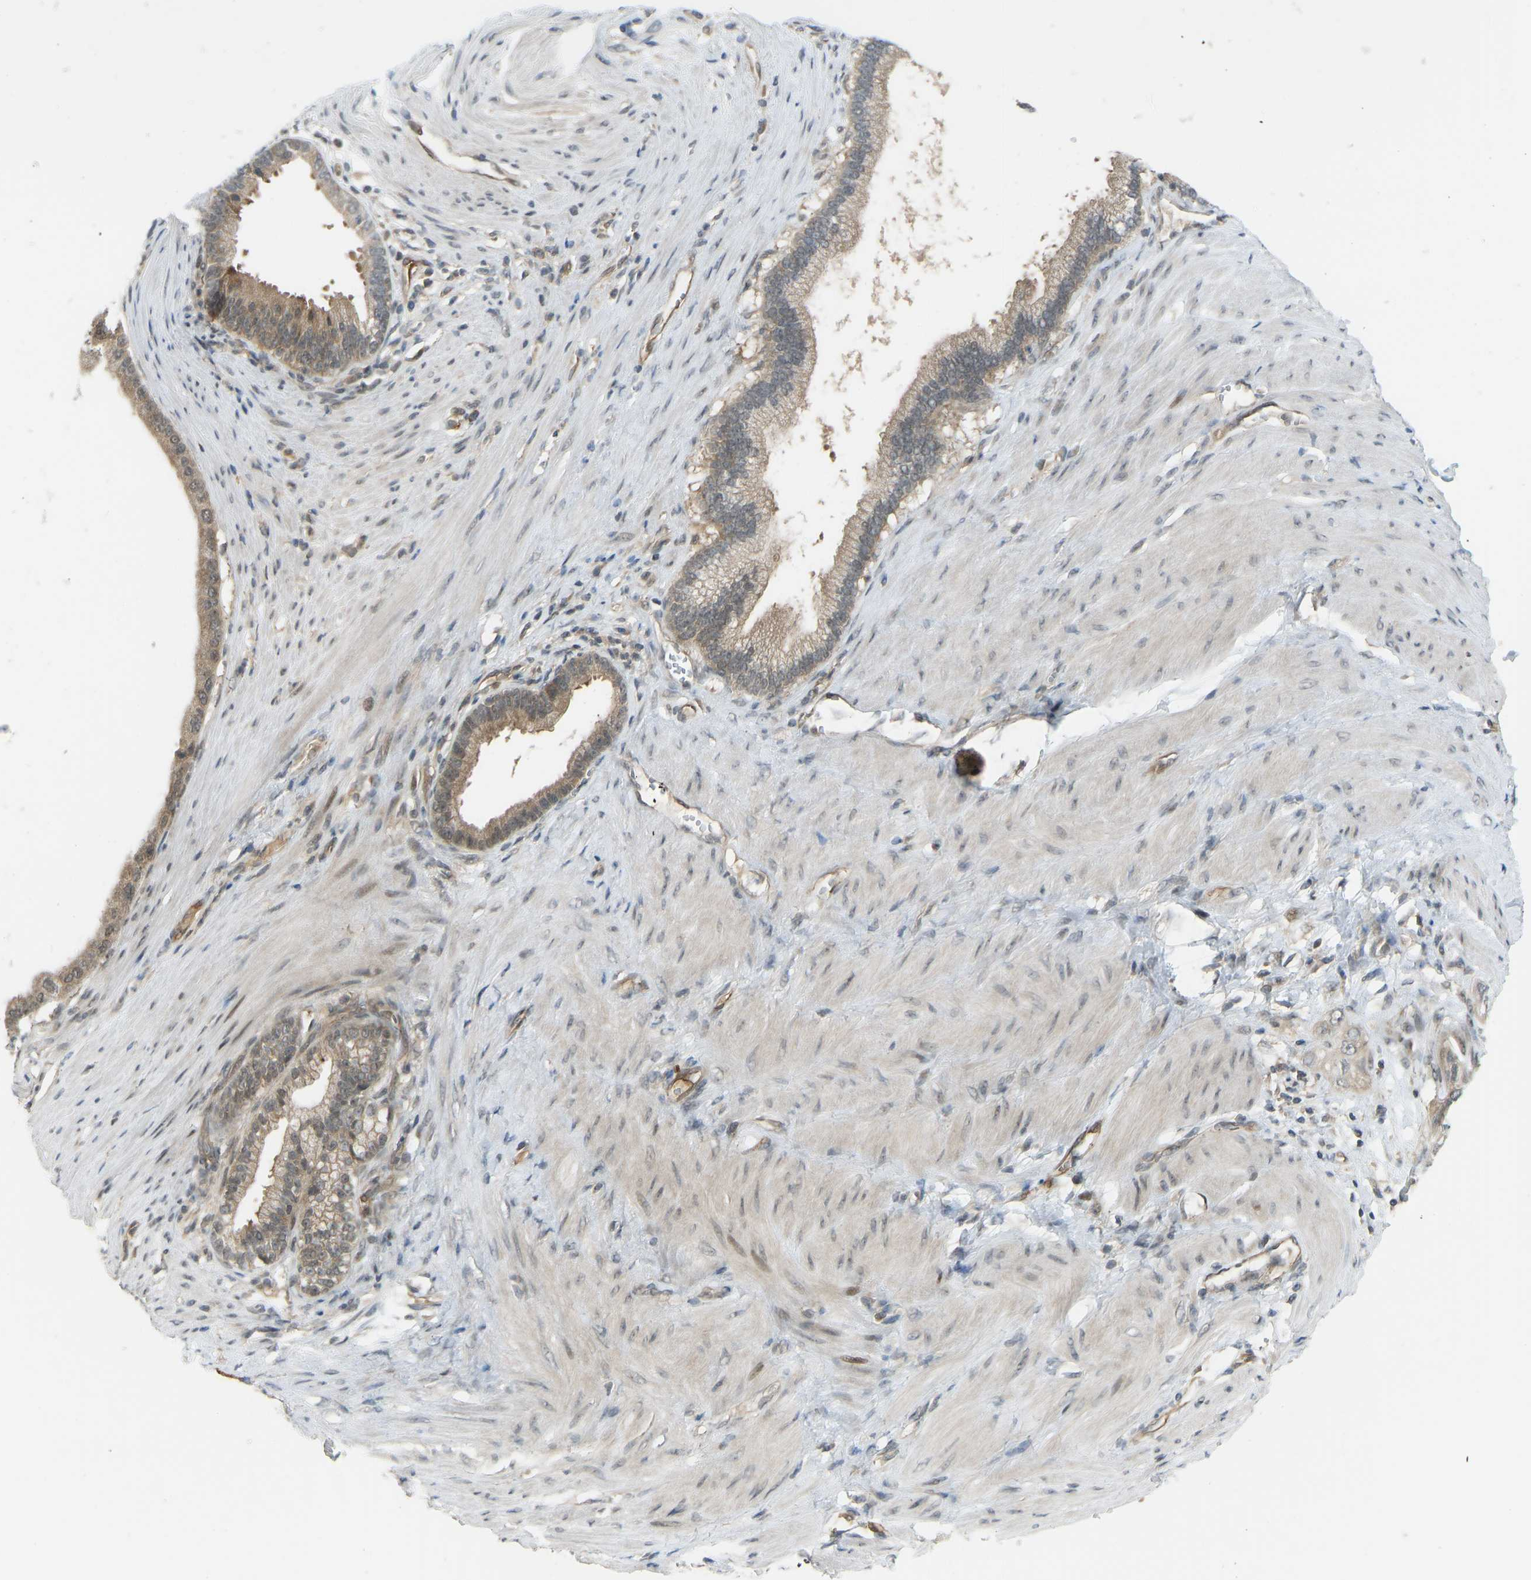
{"staining": {"intensity": "moderate", "quantity": "<25%", "location": "cytoplasmic/membranous"}, "tissue": "pancreatic cancer", "cell_type": "Tumor cells", "image_type": "cancer", "snomed": [{"axis": "morphology", "description": "Adenocarcinoma, NOS"}, {"axis": "topography", "description": "Pancreas"}], "caption": "Immunohistochemistry (IHC) of human pancreatic adenocarcinoma demonstrates low levels of moderate cytoplasmic/membranous expression in approximately <25% of tumor cells. (Brightfield microscopy of DAB IHC at high magnification).", "gene": "CCT8", "patient": {"sex": "male", "age": 69}}